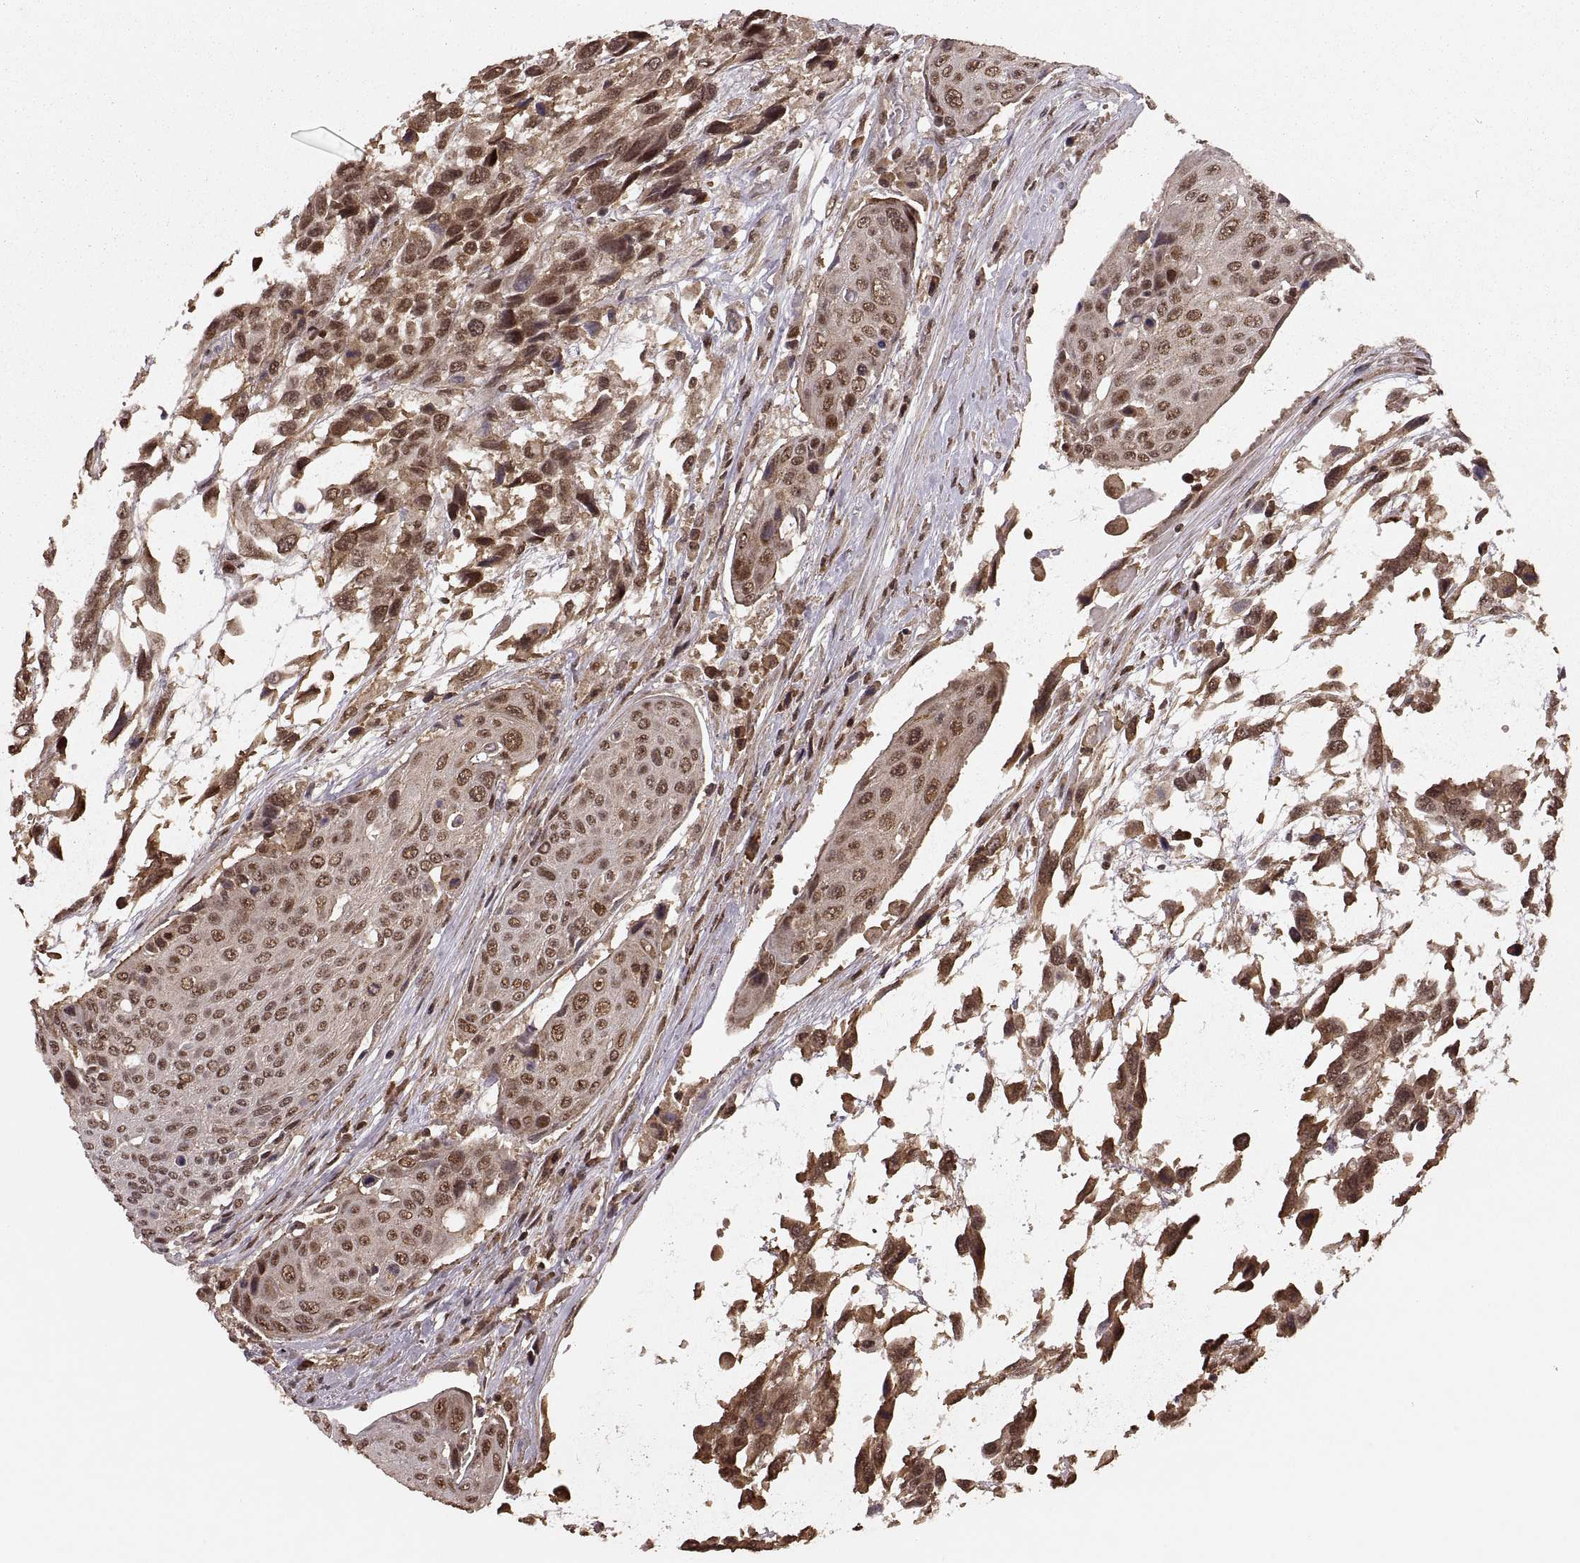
{"staining": {"intensity": "moderate", "quantity": ">75%", "location": "nuclear"}, "tissue": "urothelial cancer", "cell_type": "Tumor cells", "image_type": "cancer", "snomed": [{"axis": "morphology", "description": "Urothelial carcinoma, High grade"}, {"axis": "topography", "description": "Urinary bladder"}], "caption": "Moderate nuclear expression for a protein is present in about >75% of tumor cells of urothelial carcinoma (high-grade) using immunohistochemistry.", "gene": "RFT1", "patient": {"sex": "female", "age": 70}}